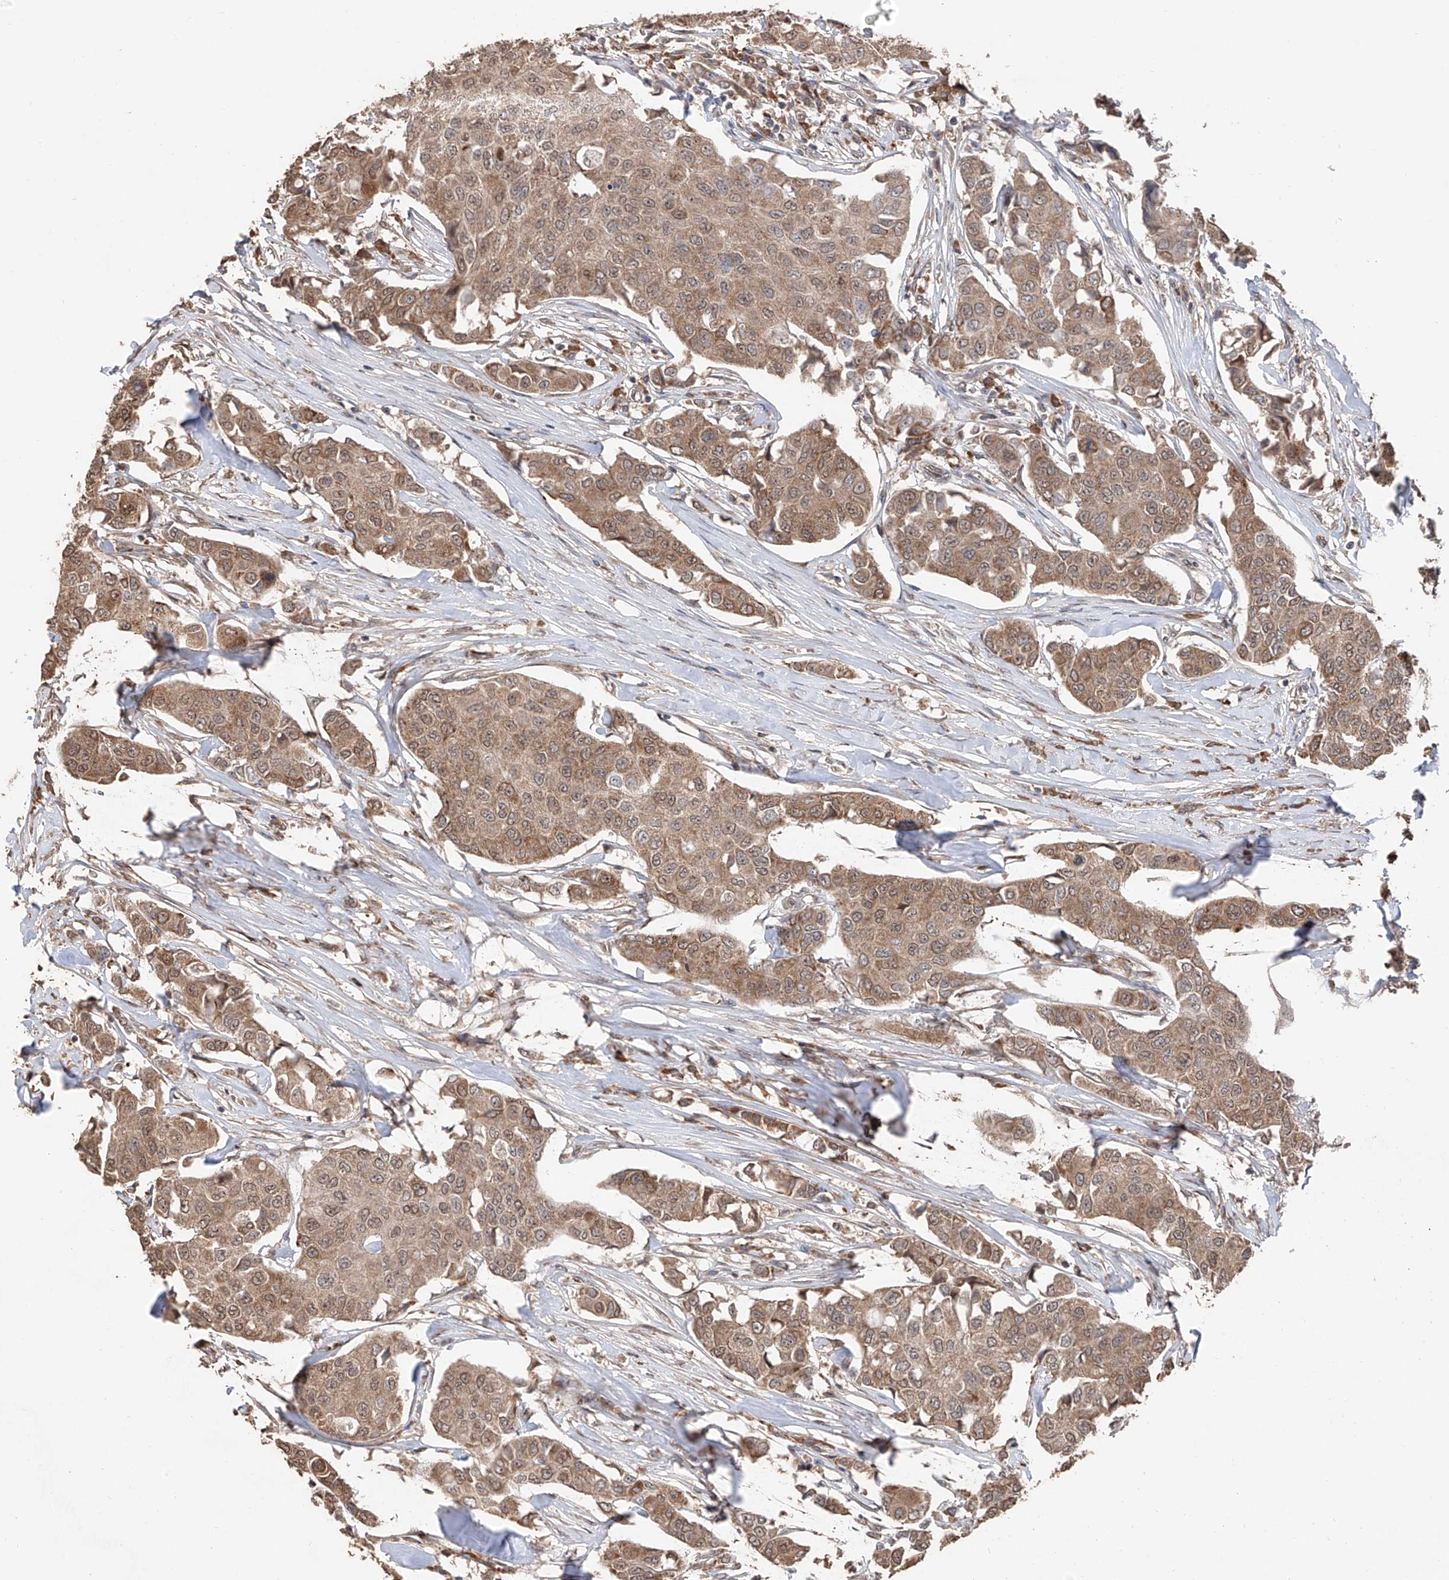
{"staining": {"intensity": "moderate", "quantity": ">75%", "location": "cytoplasmic/membranous,nuclear"}, "tissue": "breast cancer", "cell_type": "Tumor cells", "image_type": "cancer", "snomed": [{"axis": "morphology", "description": "Duct carcinoma"}, {"axis": "topography", "description": "Breast"}], "caption": "Brown immunohistochemical staining in breast cancer (infiltrating ductal carcinoma) displays moderate cytoplasmic/membranous and nuclear staining in about >75% of tumor cells.", "gene": "FAM135A", "patient": {"sex": "female", "age": 80}}